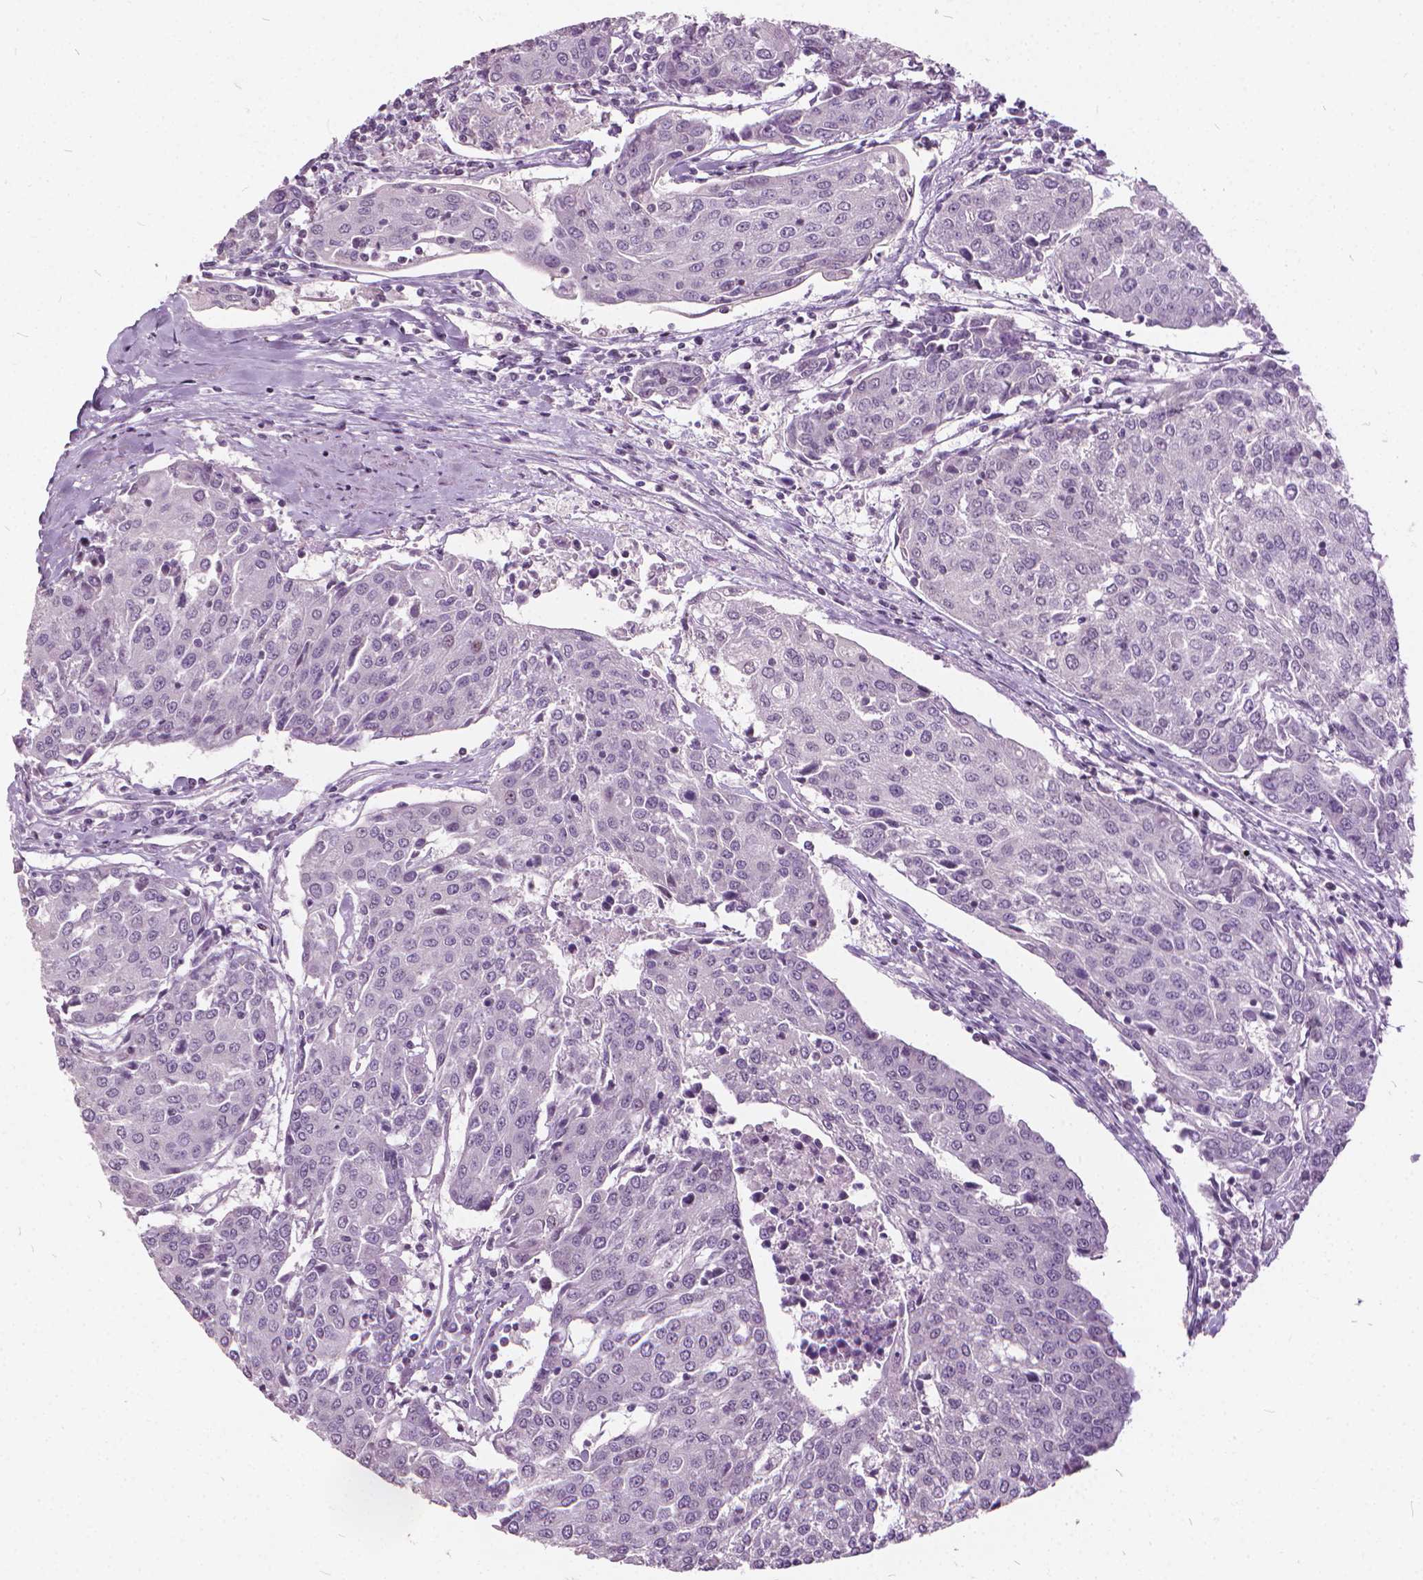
{"staining": {"intensity": "negative", "quantity": "none", "location": "none"}, "tissue": "urothelial cancer", "cell_type": "Tumor cells", "image_type": "cancer", "snomed": [{"axis": "morphology", "description": "Urothelial carcinoma, High grade"}, {"axis": "topography", "description": "Urinary bladder"}], "caption": "Protein analysis of high-grade urothelial carcinoma shows no significant positivity in tumor cells.", "gene": "STAT5B", "patient": {"sex": "female", "age": 85}}